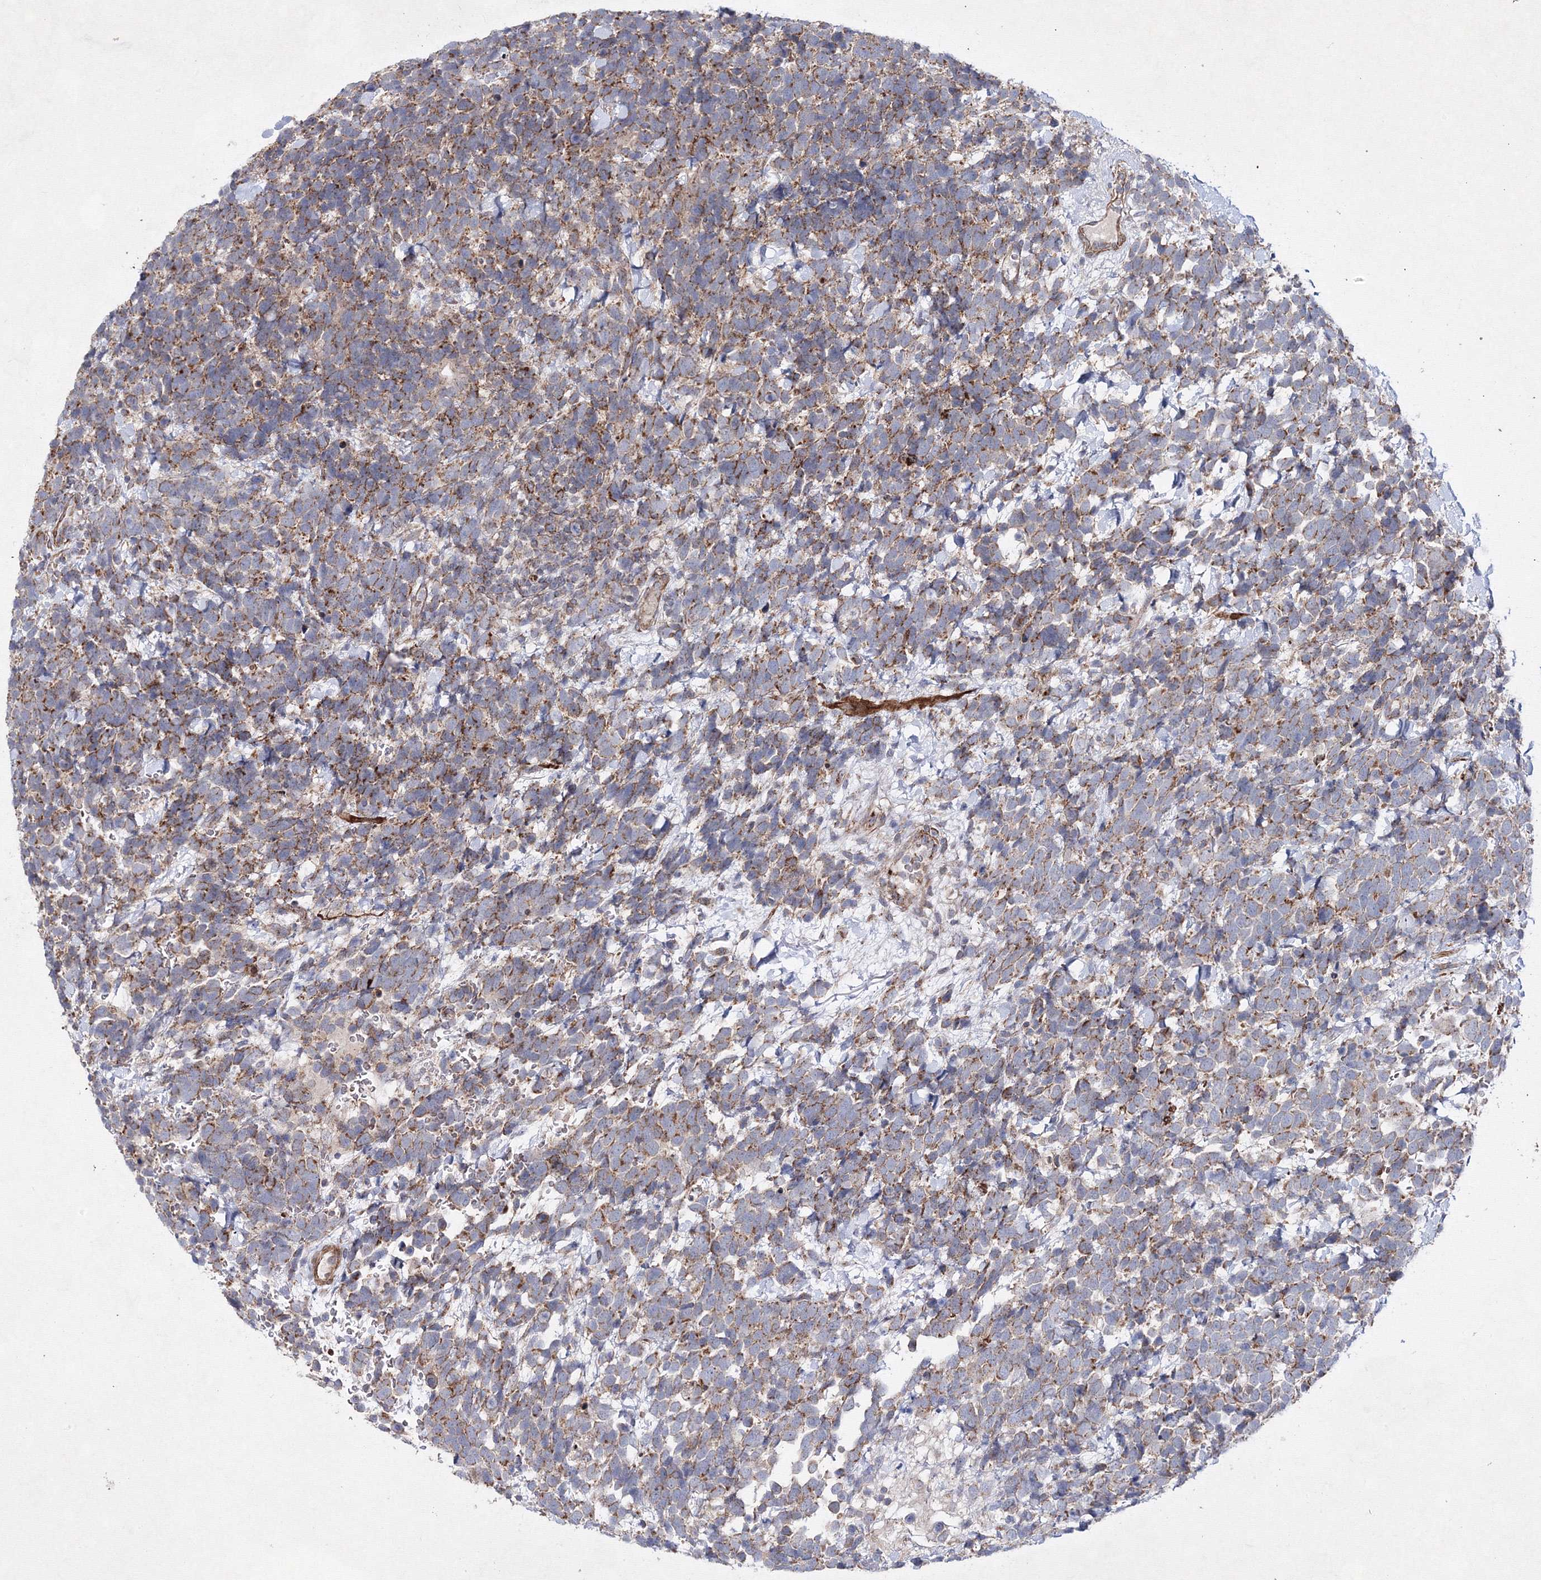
{"staining": {"intensity": "moderate", "quantity": ">75%", "location": "cytoplasmic/membranous"}, "tissue": "urothelial cancer", "cell_type": "Tumor cells", "image_type": "cancer", "snomed": [{"axis": "morphology", "description": "Urothelial carcinoma, High grade"}, {"axis": "topography", "description": "Urinary bladder"}], "caption": "Urothelial cancer tissue demonstrates moderate cytoplasmic/membranous staining in approximately >75% of tumor cells", "gene": "GFM1", "patient": {"sex": "female", "age": 82}}